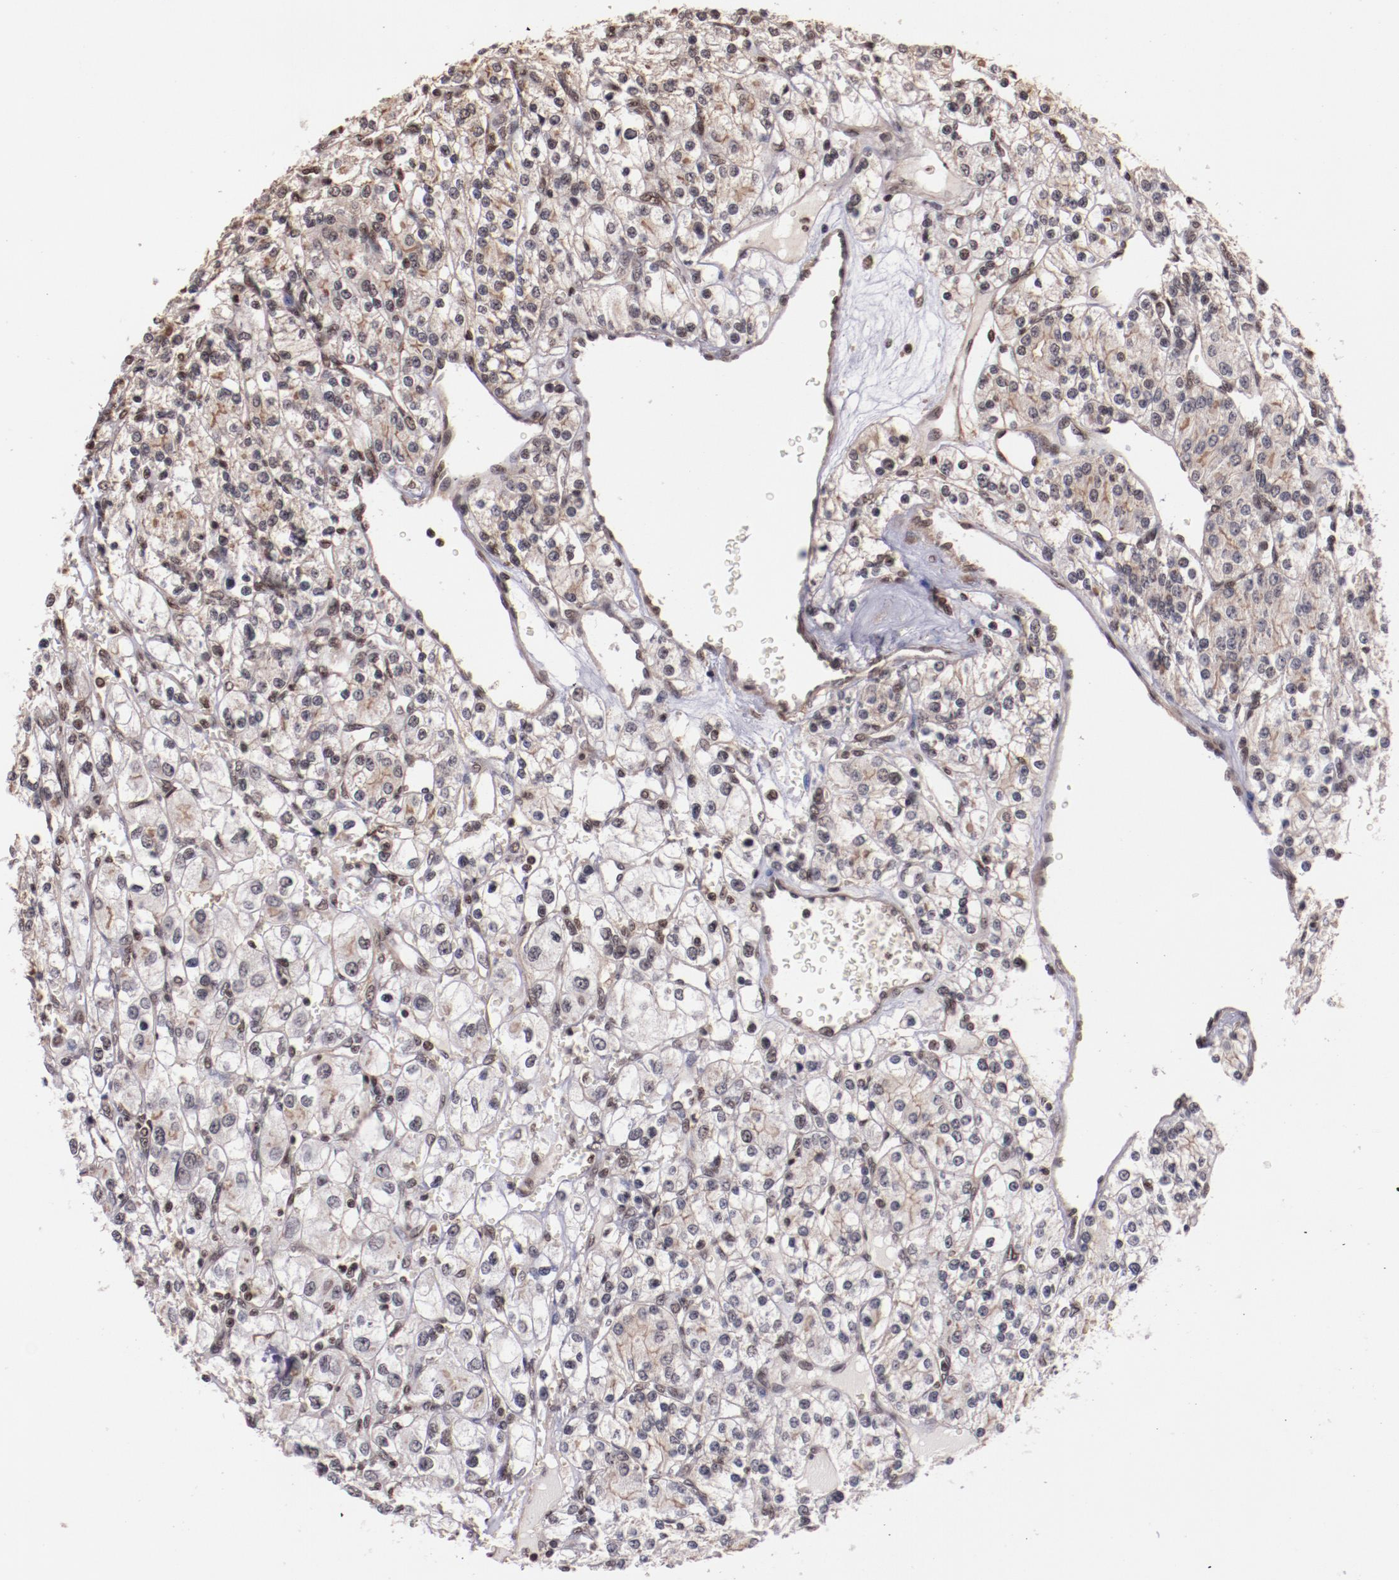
{"staining": {"intensity": "moderate", "quantity": "25%-75%", "location": "nuclear"}, "tissue": "renal cancer", "cell_type": "Tumor cells", "image_type": "cancer", "snomed": [{"axis": "morphology", "description": "Adenocarcinoma, NOS"}, {"axis": "topography", "description": "Kidney"}], "caption": "The micrograph displays immunohistochemical staining of renal cancer. There is moderate nuclear positivity is present in approximately 25%-75% of tumor cells.", "gene": "STAG2", "patient": {"sex": "female", "age": 62}}